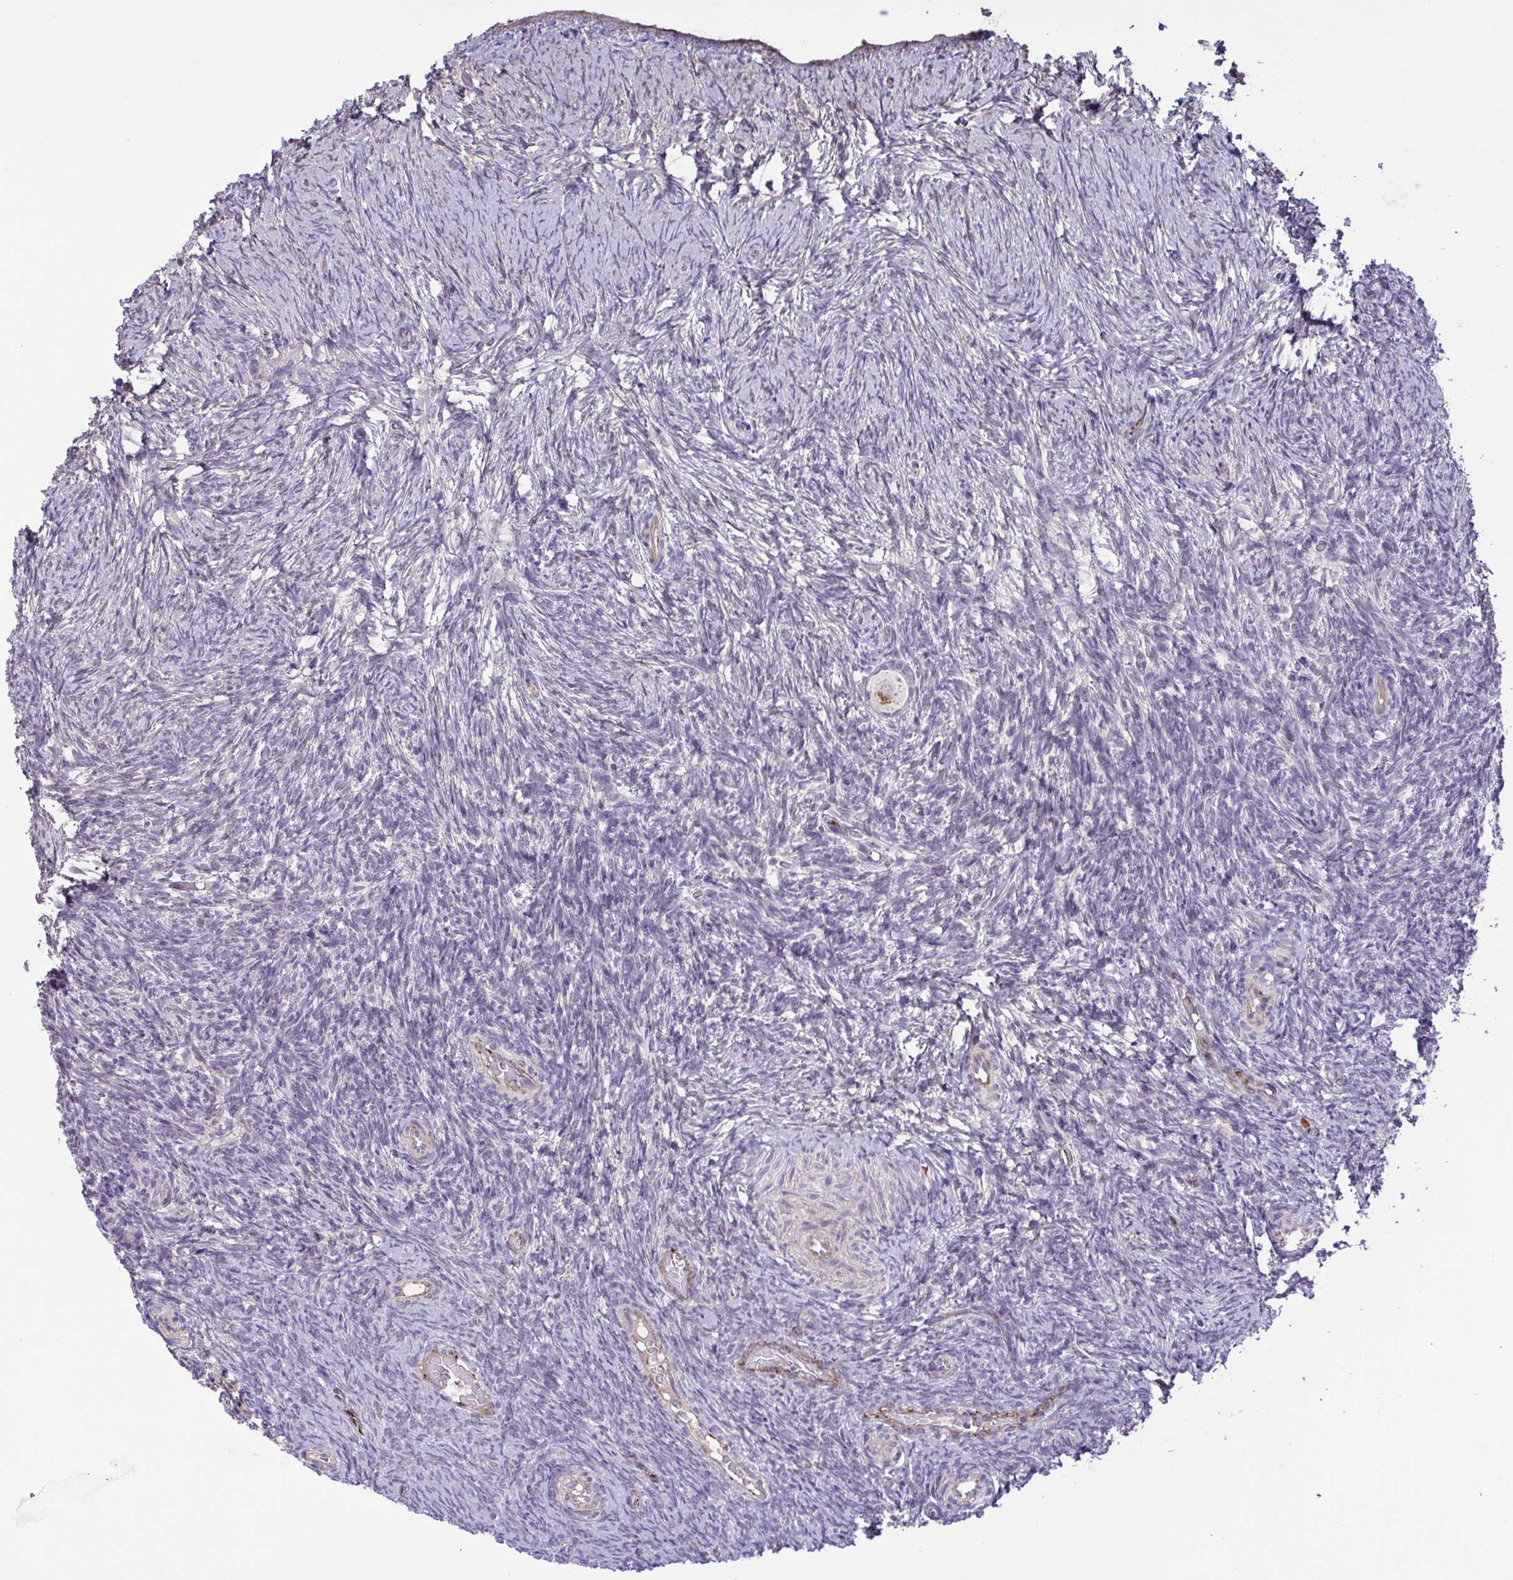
{"staining": {"intensity": "moderate", "quantity": "25%-75%", "location": "cytoplasmic/membranous"}, "tissue": "ovary", "cell_type": "Follicle cells", "image_type": "normal", "snomed": [{"axis": "morphology", "description": "Normal tissue, NOS"}, {"axis": "topography", "description": "Ovary"}], "caption": "Immunohistochemistry (IHC) histopathology image of unremarkable ovary: human ovary stained using immunohistochemistry (IHC) shows medium levels of moderate protein expression localized specifically in the cytoplasmic/membranous of follicle cells, appearing as a cytoplasmic/membranous brown color.", "gene": "CD101", "patient": {"sex": "female", "age": 34}}